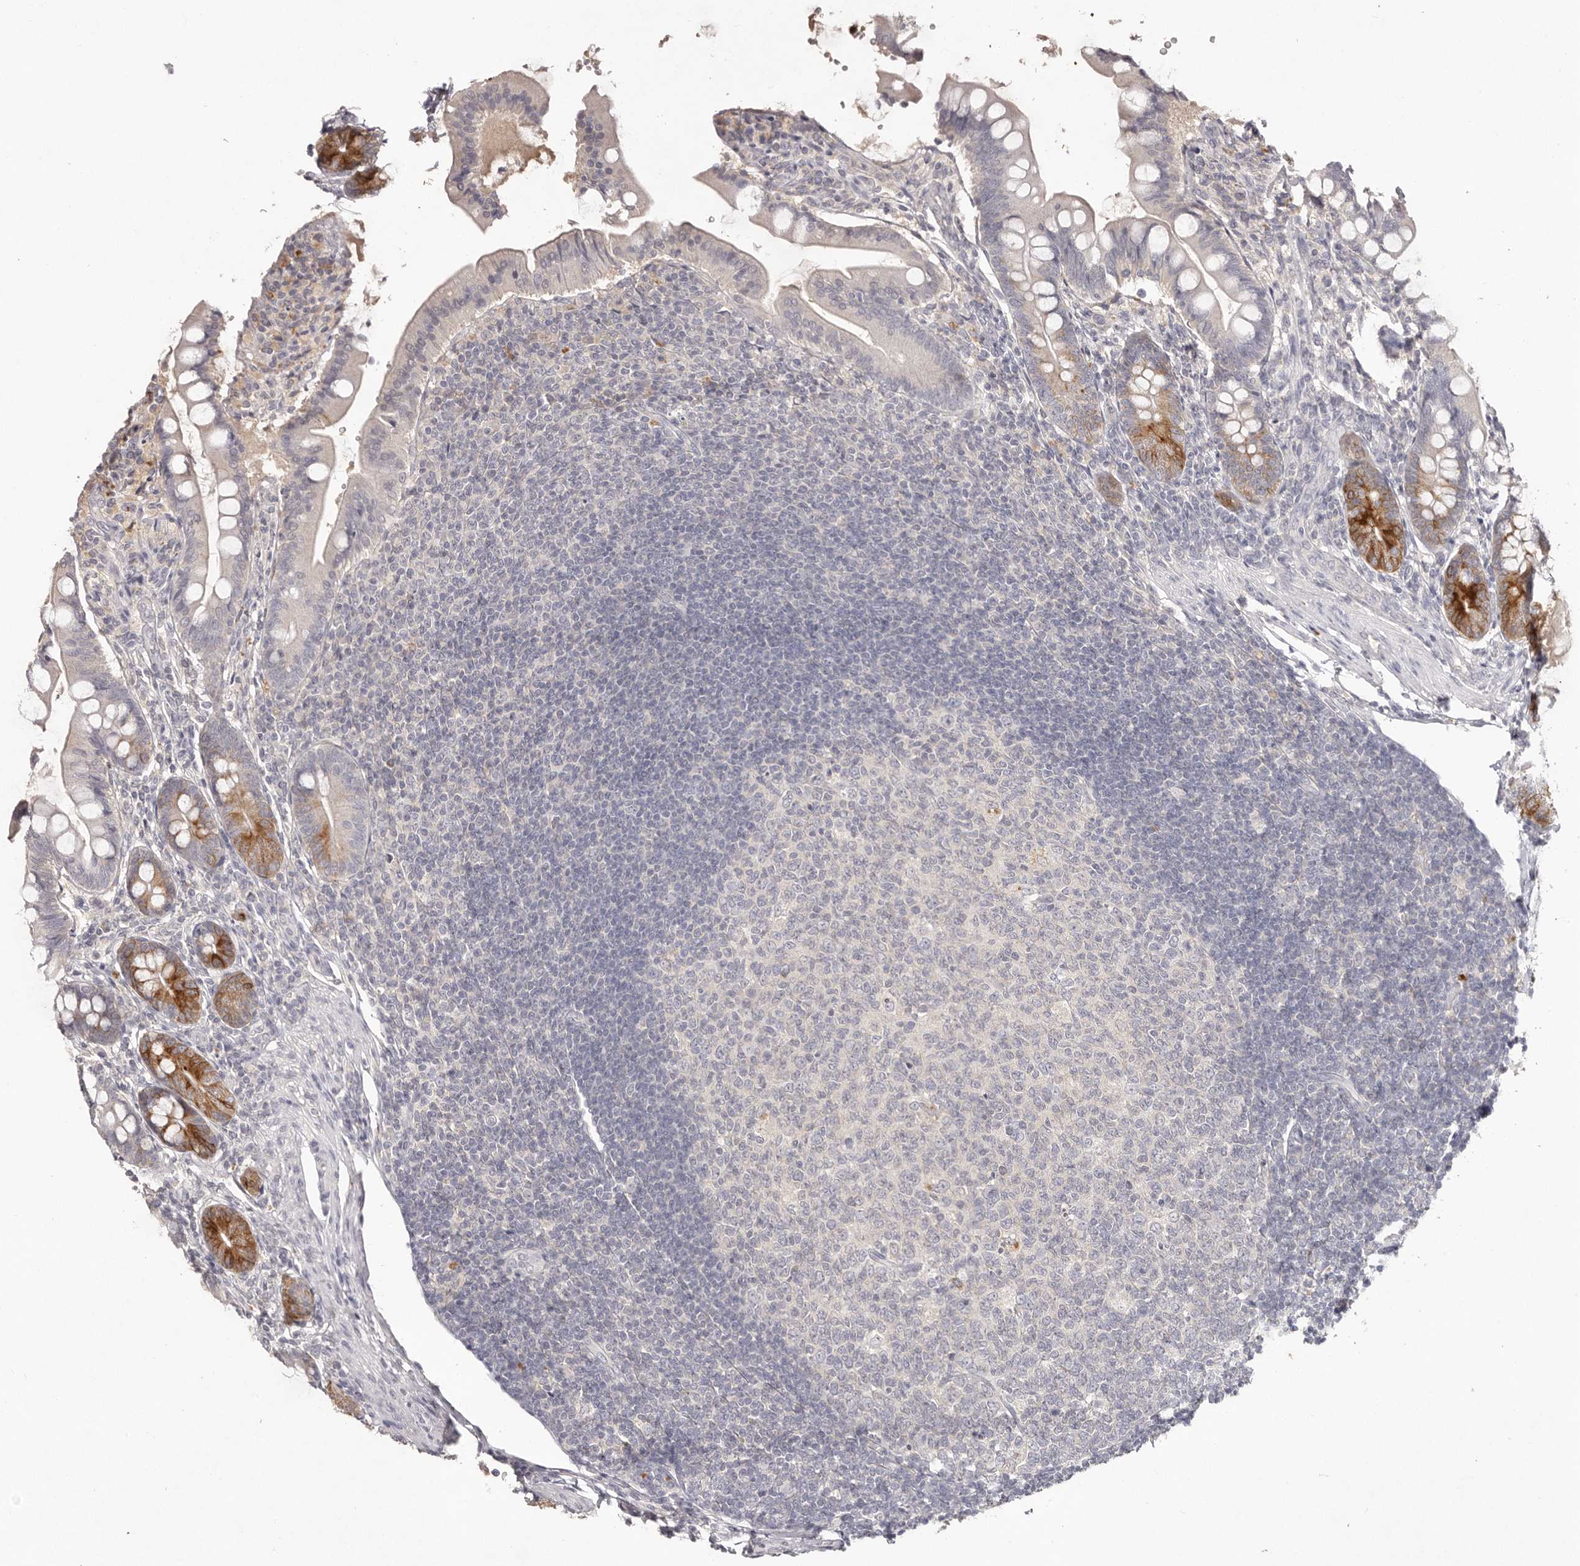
{"staining": {"intensity": "strong", "quantity": "<25%", "location": "cytoplasmic/membranous"}, "tissue": "small intestine", "cell_type": "Glandular cells", "image_type": "normal", "snomed": [{"axis": "morphology", "description": "Normal tissue, NOS"}, {"axis": "topography", "description": "Small intestine"}], "caption": "An immunohistochemistry (IHC) image of benign tissue is shown. Protein staining in brown labels strong cytoplasmic/membranous positivity in small intestine within glandular cells.", "gene": "SCUBE2", "patient": {"sex": "male", "age": 7}}